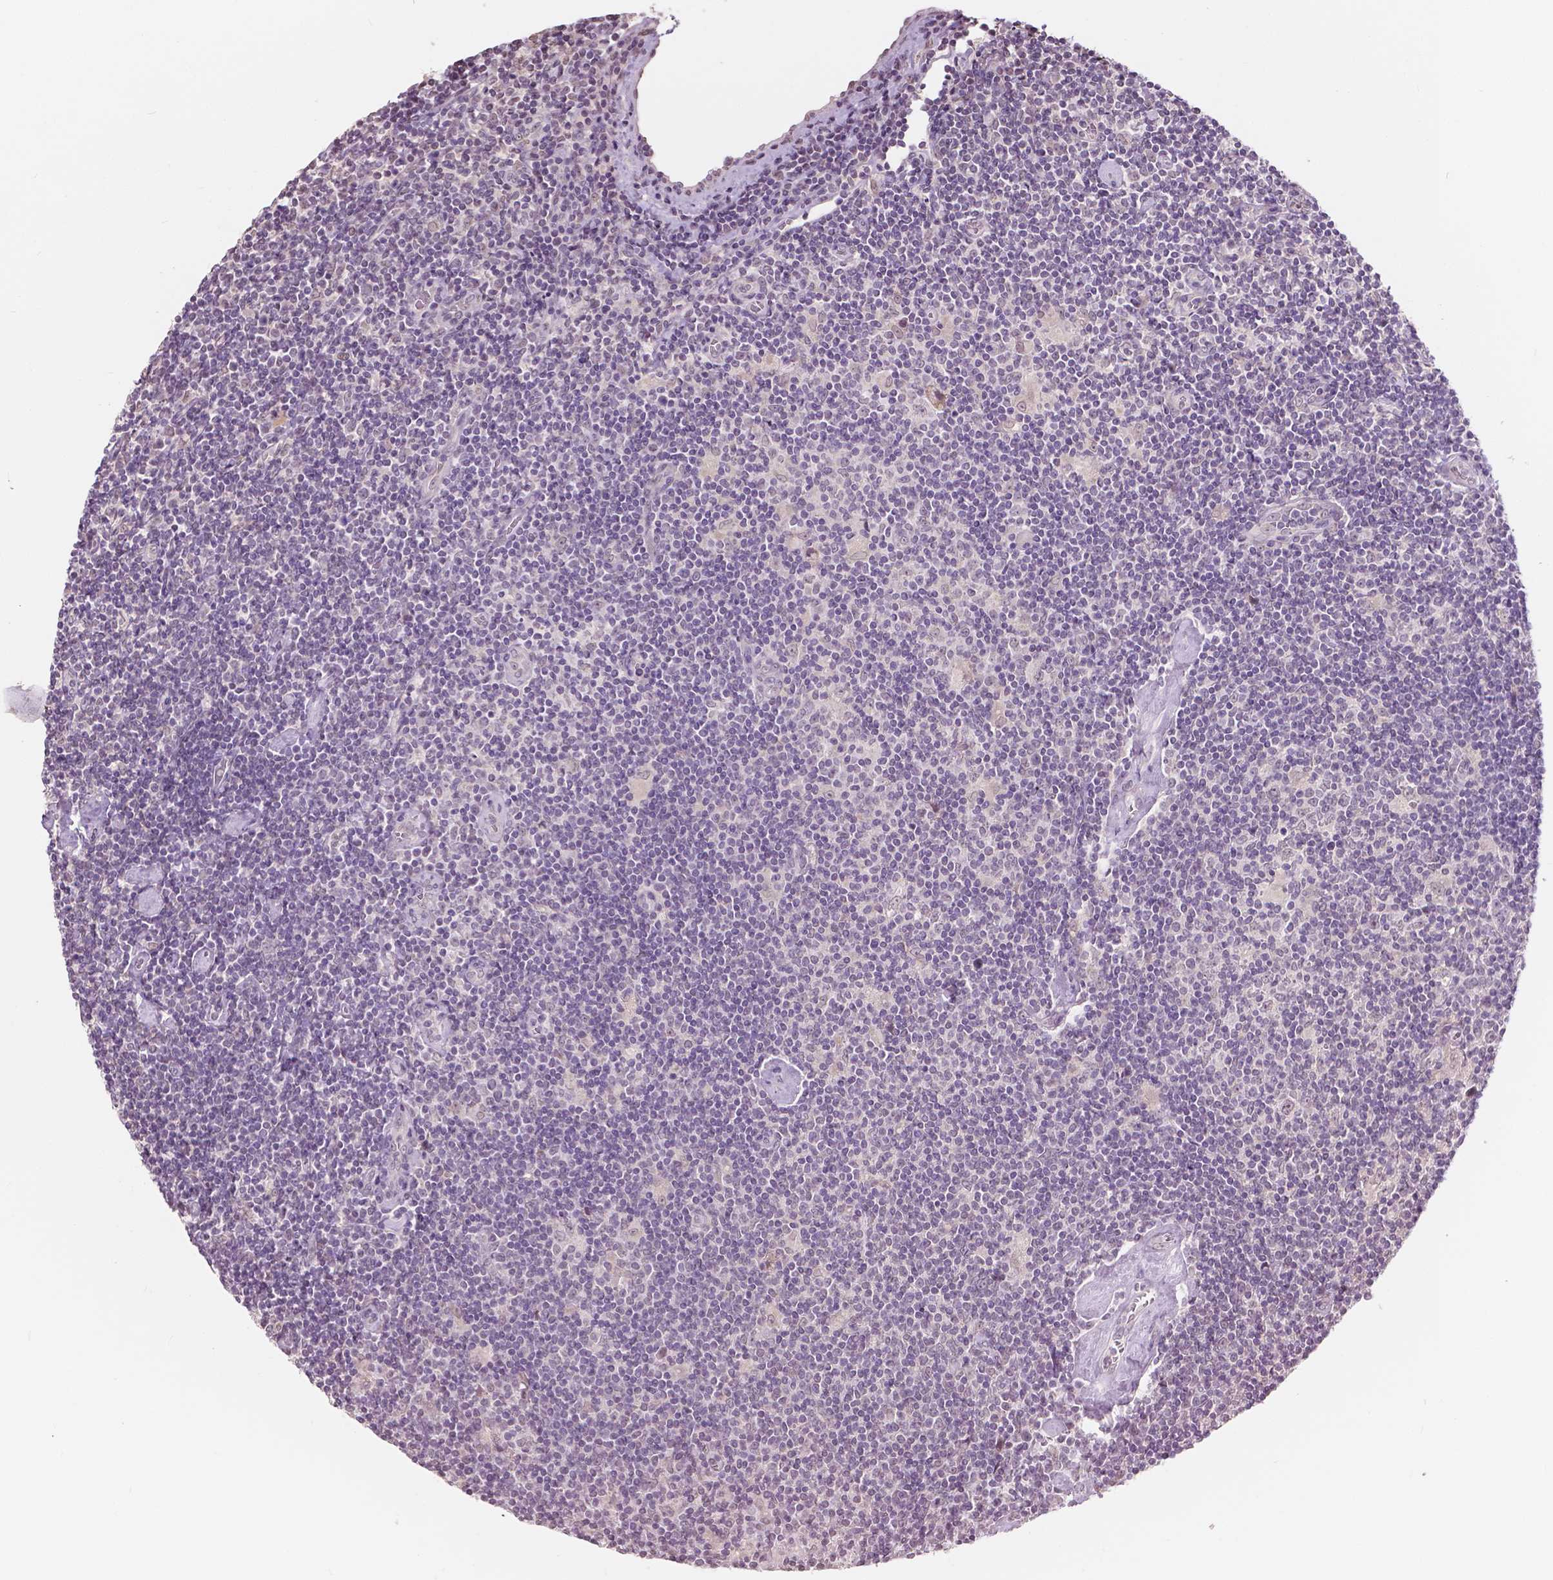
{"staining": {"intensity": "negative", "quantity": "none", "location": "none"}, "tissue": "lymphoma", "cell_type": "Tumor cells", "image_type": "cancer", "snomed": [{"axis": "morphology", "description": "Hodgkin's disease, NOS"}, {"axis": "topography", "description": "Lymph node"}], "caption": "High power microscopy image of an IHC histopathology image of lymphoma, revealing no significant expression in tumor cells. (Brightfield microscopy of DAB immunohistochemistry at high magnification).", "gene": "HOXA10", "patient": {"sex": "male", "age": 40}}